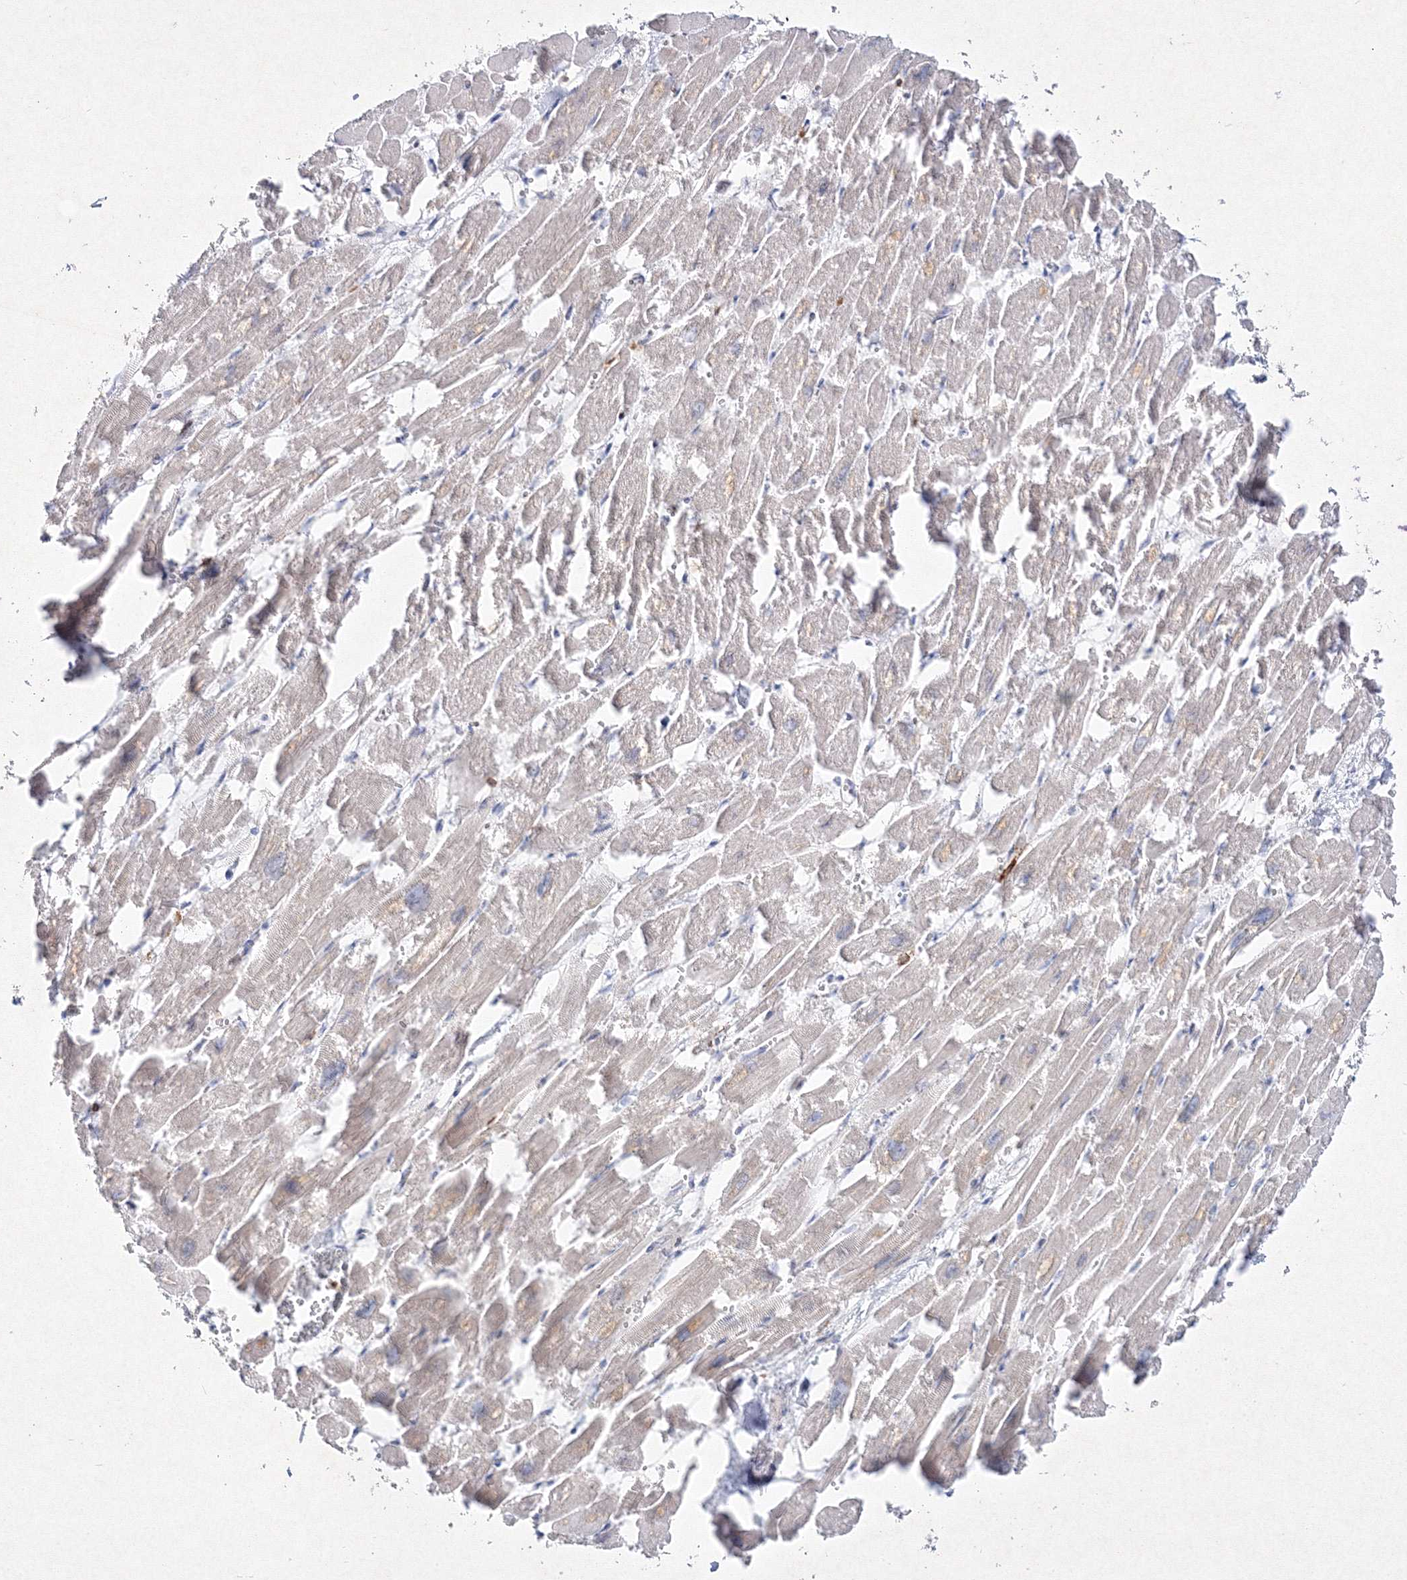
{"staining": {"intensity": "negative", "quantity": "none", "location": "none"}, "tissue": "heart muscle", "cell_type": "Cardiomyocytes", "image_type": "normal", "snomed": [{"axis": "morphology", "description": "Normal tissue, NOS"}, {"axis": "topography", "description": "Heart"}], "caption": "Immunohistochemical staining of benign heart muscle reveals no significant positivity in cardiomyocytes.", "gene": "HCST", "patient": {"sex": "male", "age": 54}}